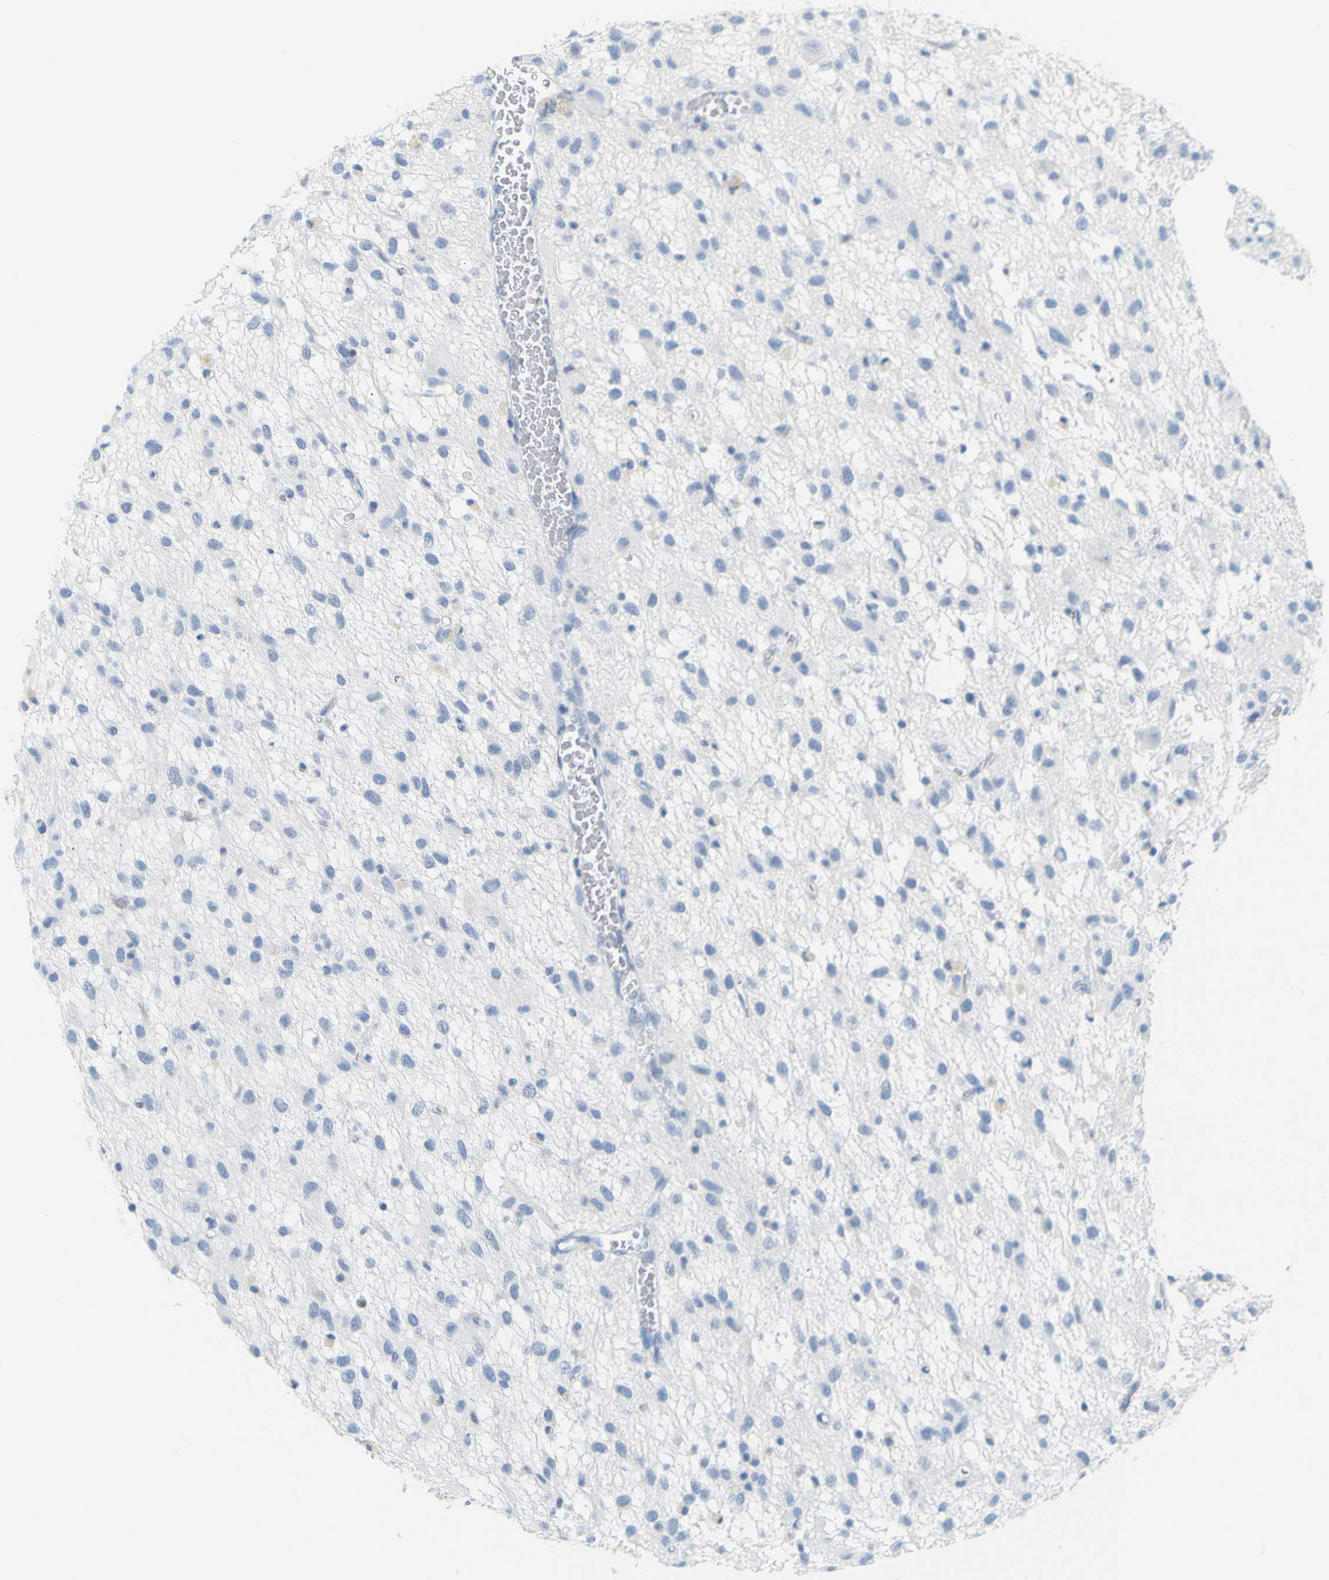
{"staining": {"intensity": "negative", "quantity": "none", "location": "none"}, "tissue": "glioma", "cell_type": "Tumor cells", "image_type": "cancer", "snomed": [{"axis": "morphology", "description": "Glioma, malignant, Low grade"}, {"axis": "topography", "description": "Brain"}], "caption": "This is an immunohistochemistry (IHC) photomicrograph of human low-grade glioma (malignant). There is no positivity in tumor cells.", "gene": "OPN1SW", "patient": {"sex": "male", "age": 77}}